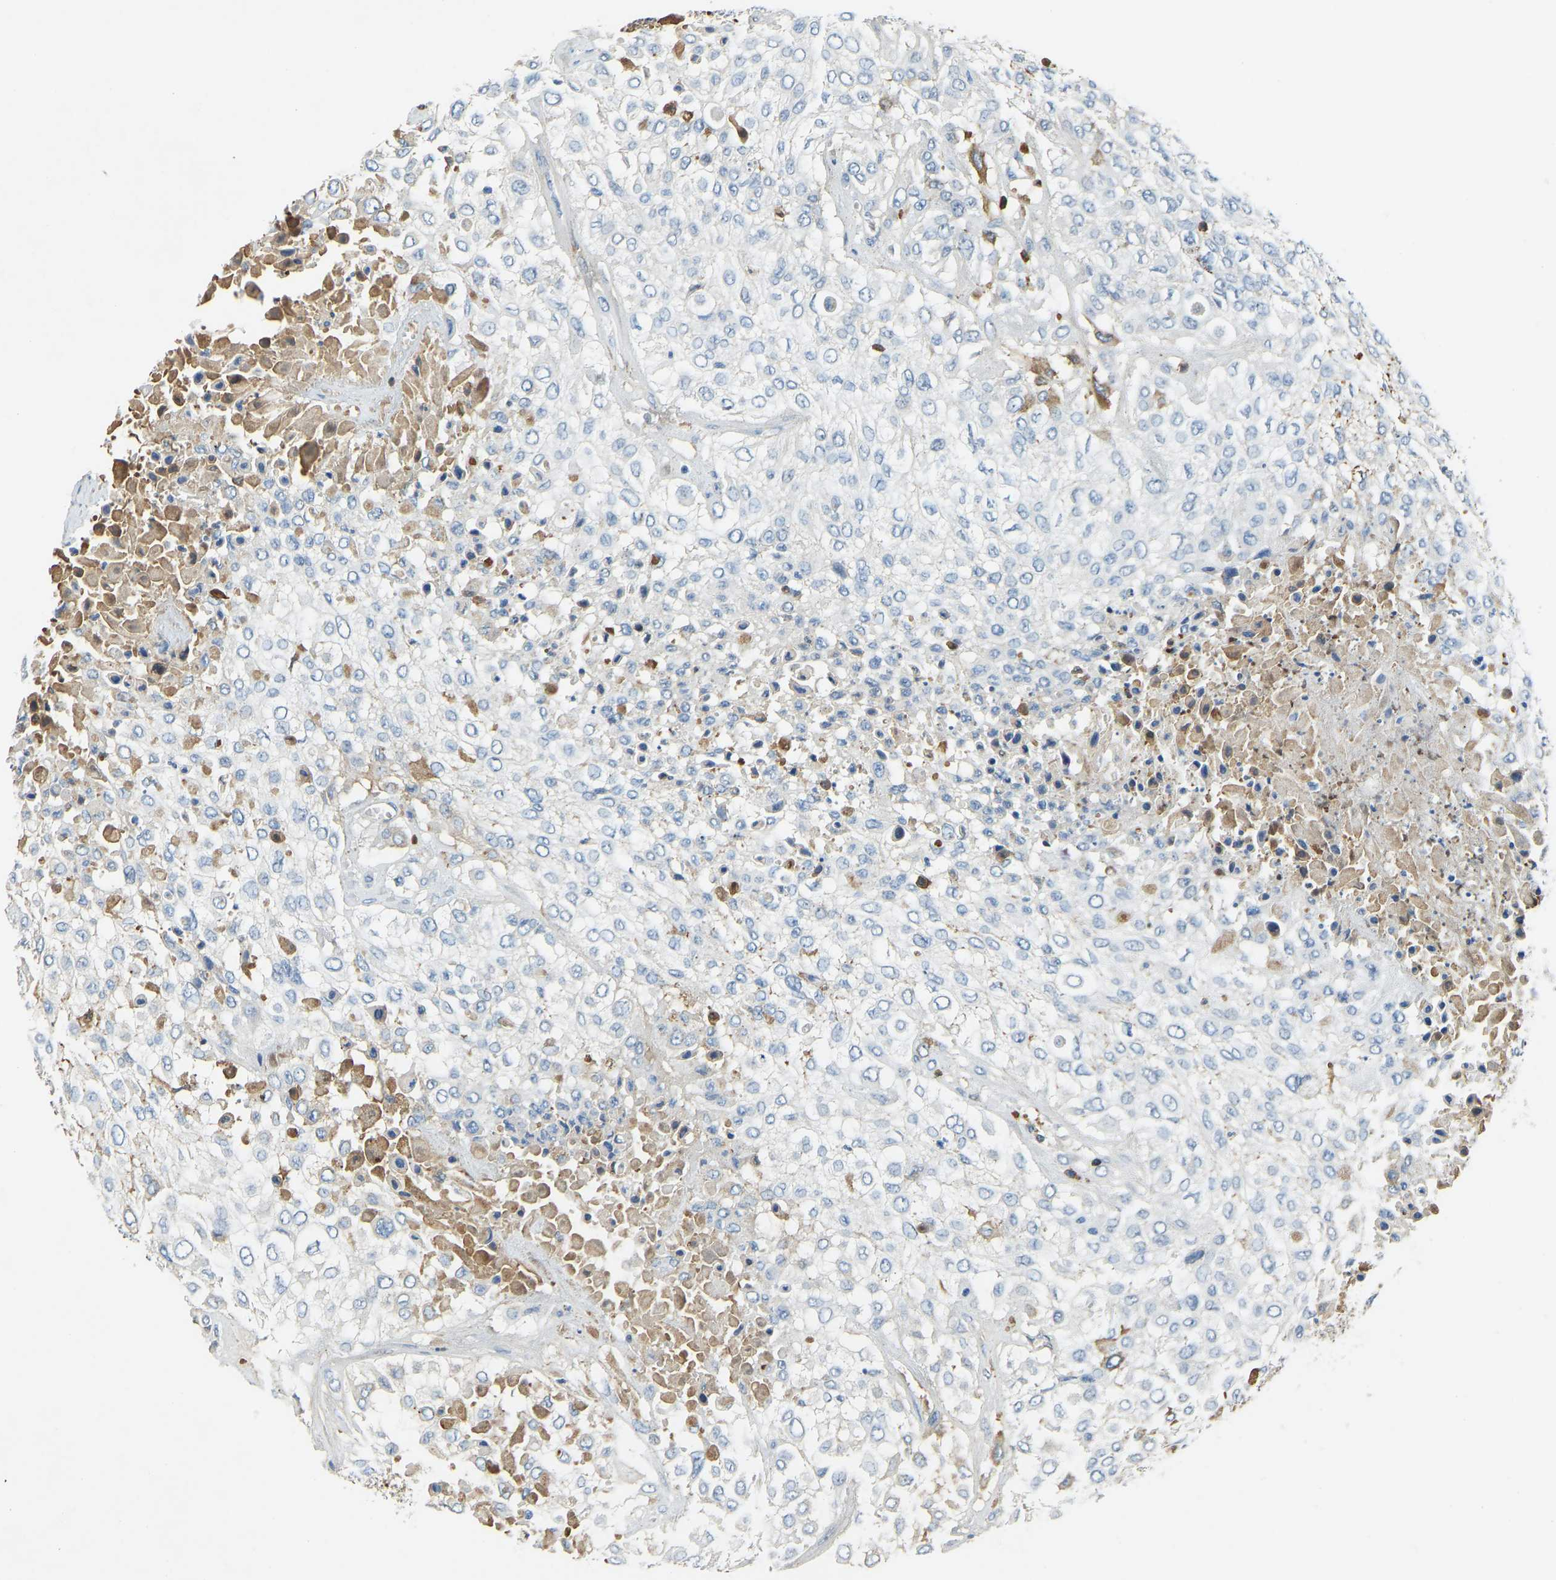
{"staining": {"intensity": "negative", "quantity": "none", "location": "none"}, "tissue": "urothelial cancer", "cell_type": "Tumor cells", "image_type": "cancer", "snomed": [{"axis": "morphology", "description": "Urothelial carcinoma, High grade"}, {"axis": "topography", "description": "Urinary bladder"}], "caption": "Tumor cells are negative for brown protein staining in urothelial cancer.", "gene": "THBS4", "patient": {"sex": "male", "age": 57}}